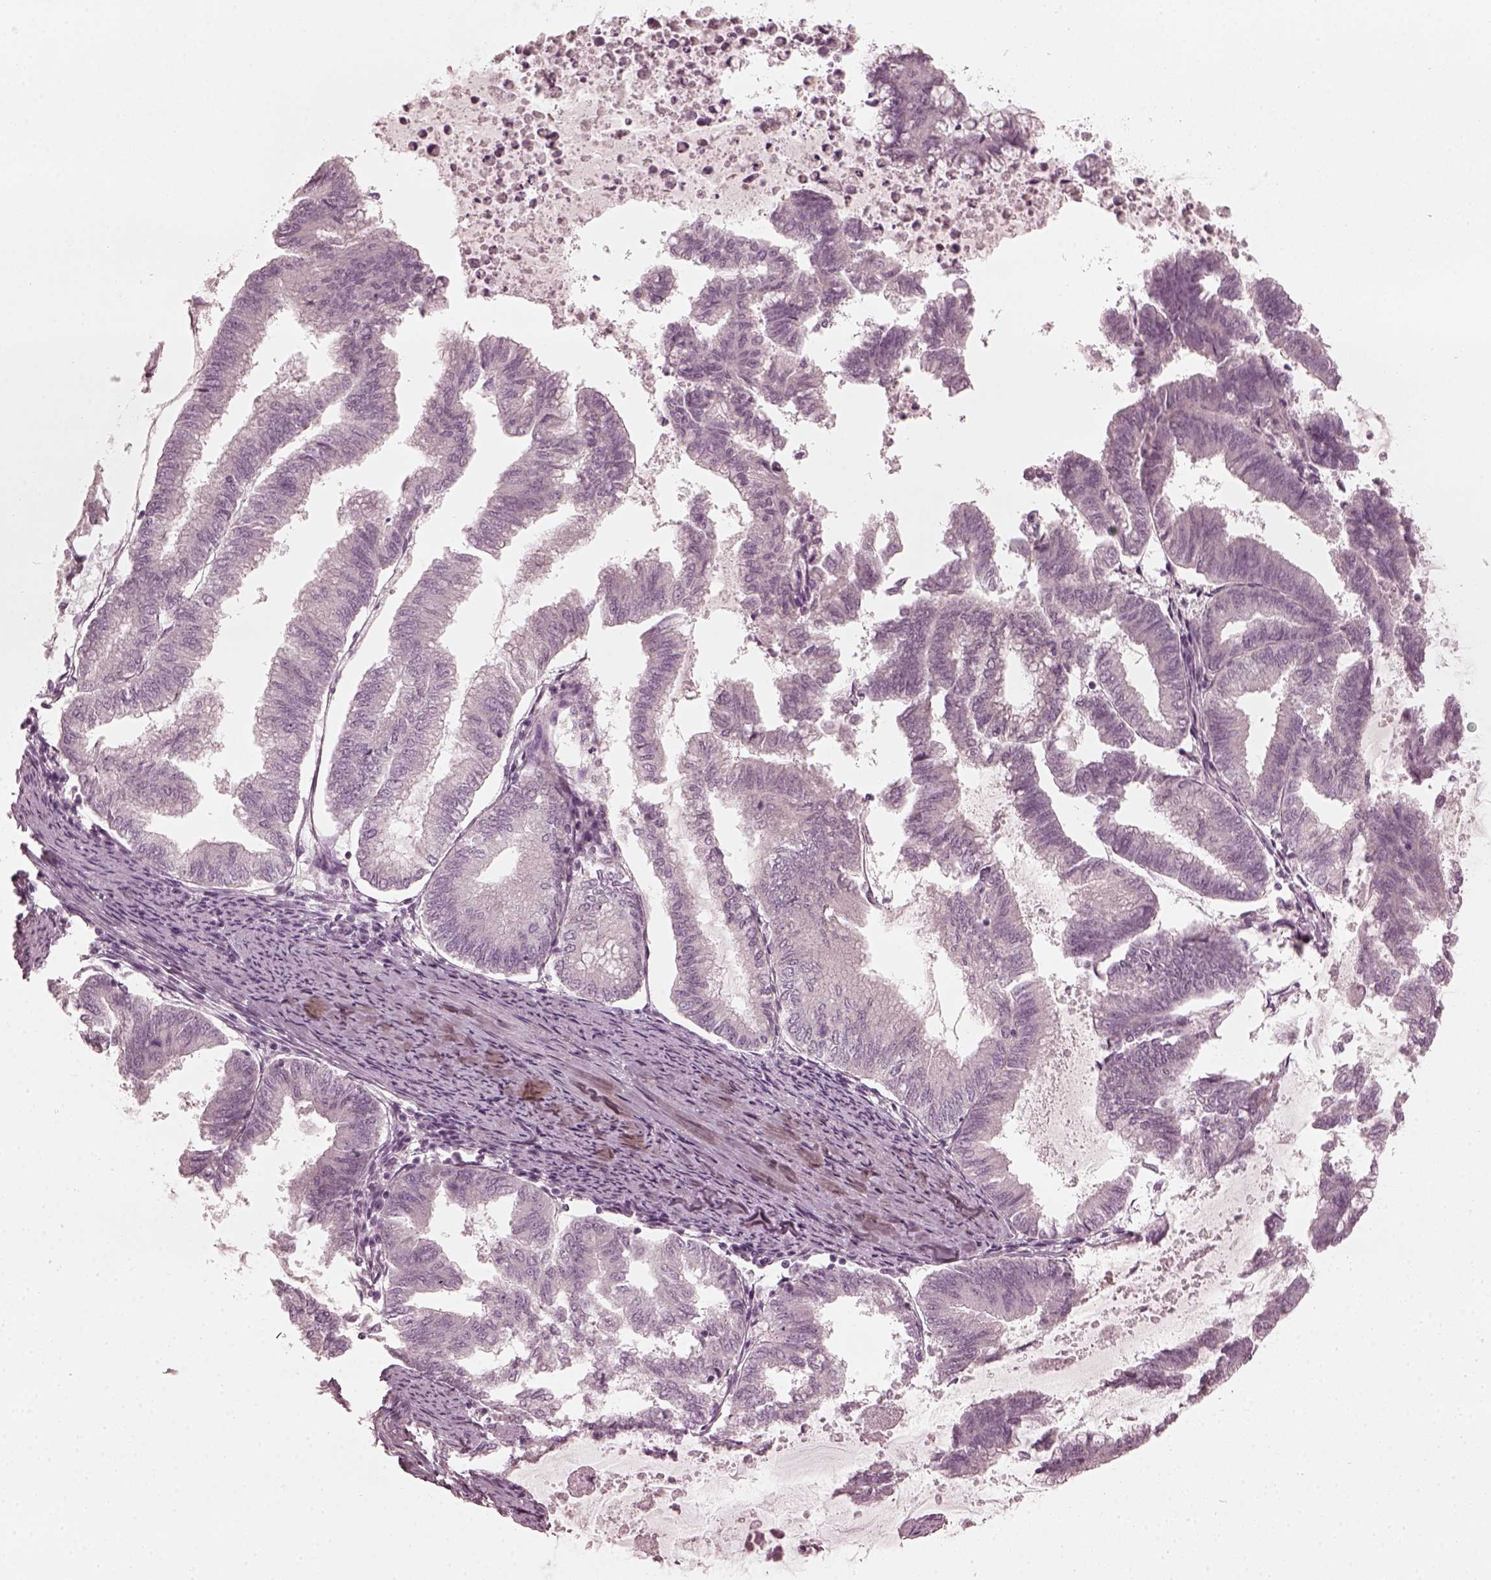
{"staining": {"intensity": "negative", "quantity": "none", "location": "none"}, "tissue": "endometrial cancer", "cell_type": "Tumor cells", "image_type": "cancer", "snomed": [{"axis": "morphology", "description": "Adenocarcinoma, NOS"}, {"axis": "topography", "description": "Endometrium"}], "caption": "Photomicrograph shows no protein staining in tumor cells of endometrial adenocarcinoma tissue. (IHC, brightfield microscopy, high magnification).", "gene": "CCDC170", "patient": {"sex": "female", "age": 79}}